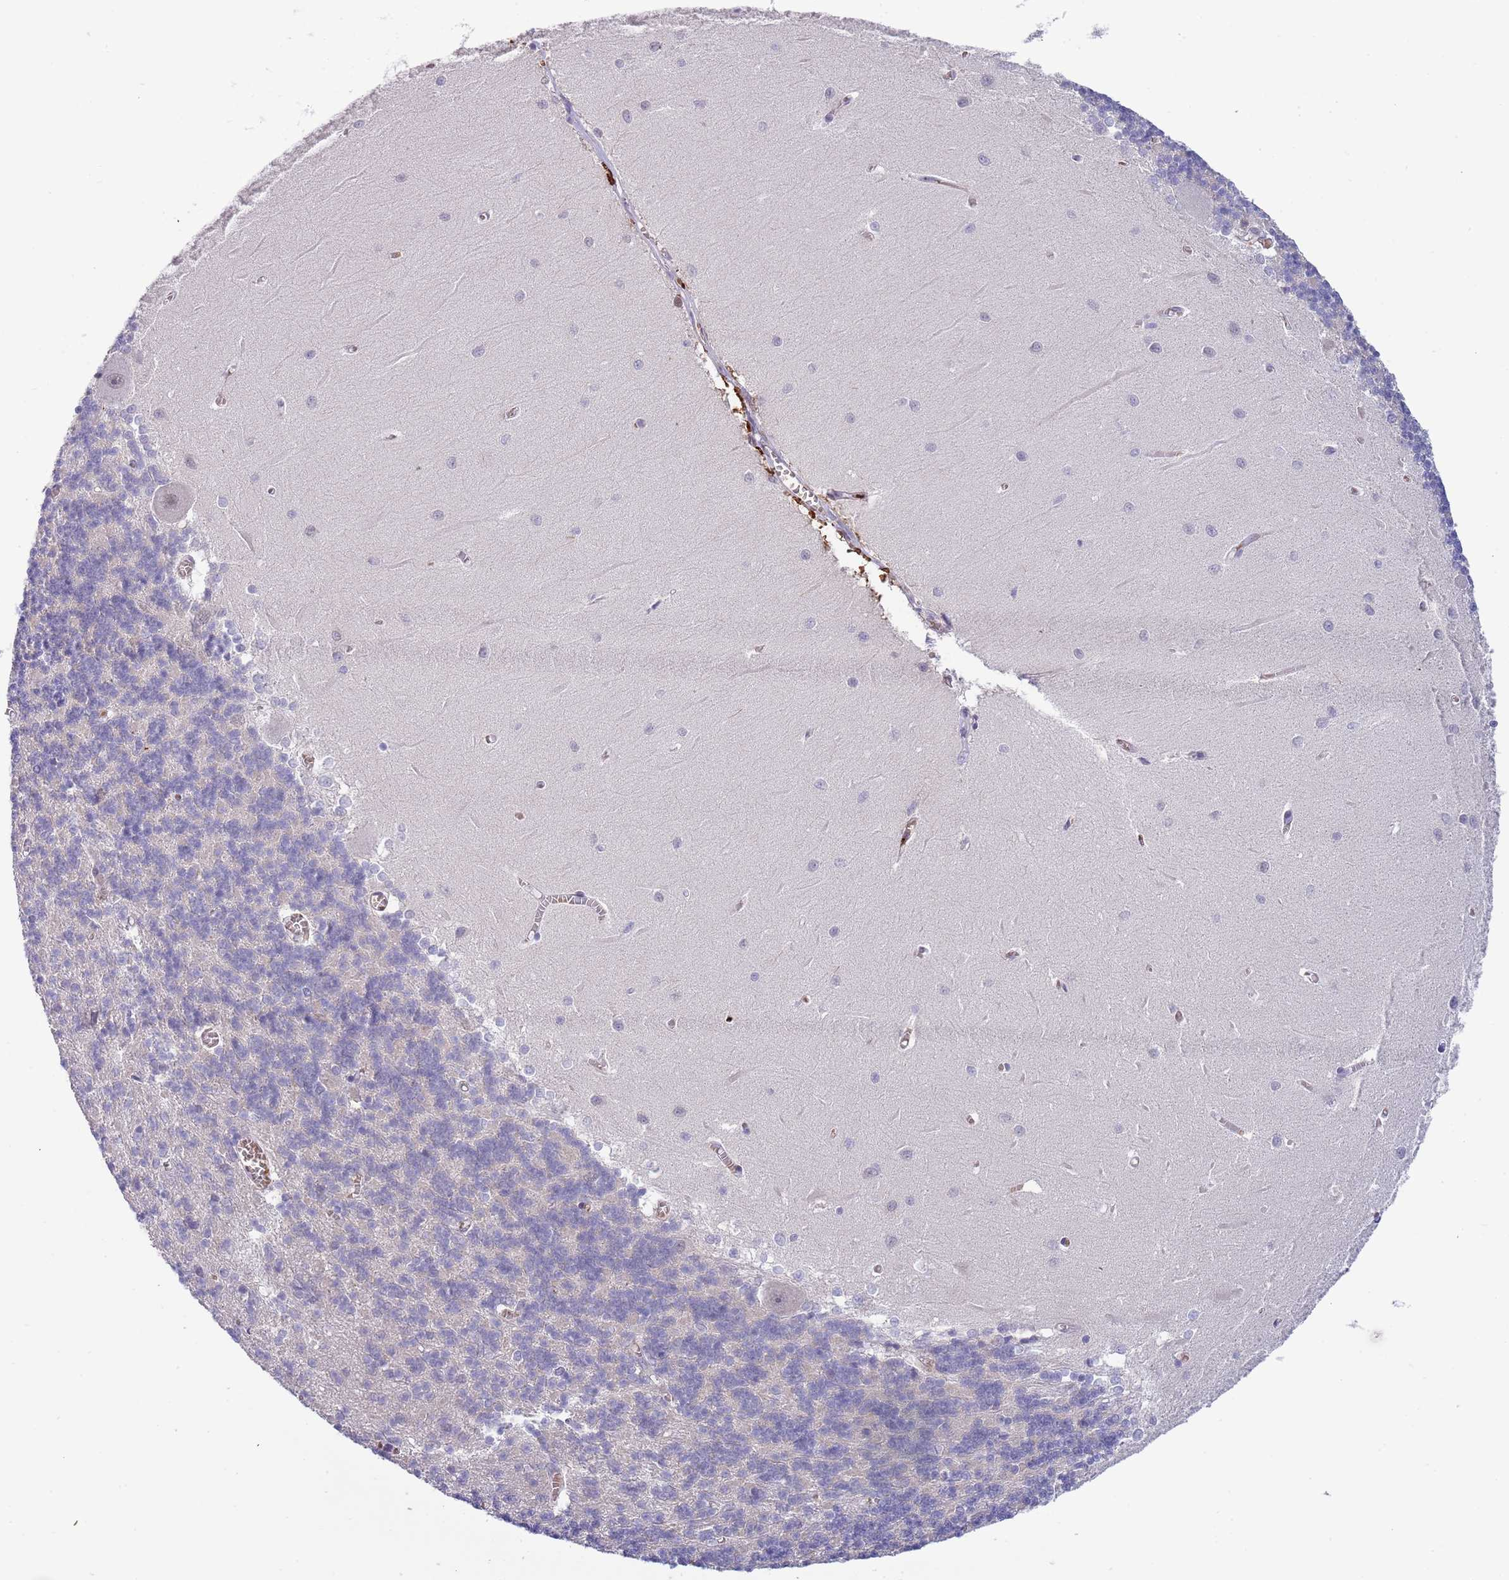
{"staining": {"intensity": "negative", "quantity": "none", "location": "none"}, "tissue": "cerebellum", "cell_type": "Cells in granular layer", "image_type": "normal", "snomed": [{"axis": "morphology", "description": "Normal tissue, NOS"}, {"axis": "topography", "description": "Cerebellum"}], "caption": "This photomicrograph is of normal cerebellum stained with IHC to label a protein in brown with the nuclei are counter-stained blue. There is no positivity in cells in granular layer. The staining was performed using DAB (3,3'-diaminobenzidine) to visualize the protein expression in brown, while the nuclei were stained in blue with hematoxylin (Magnification: 20x).", "gene": "LYPD6B", "patient": {"sex": "male", "age": 37}}